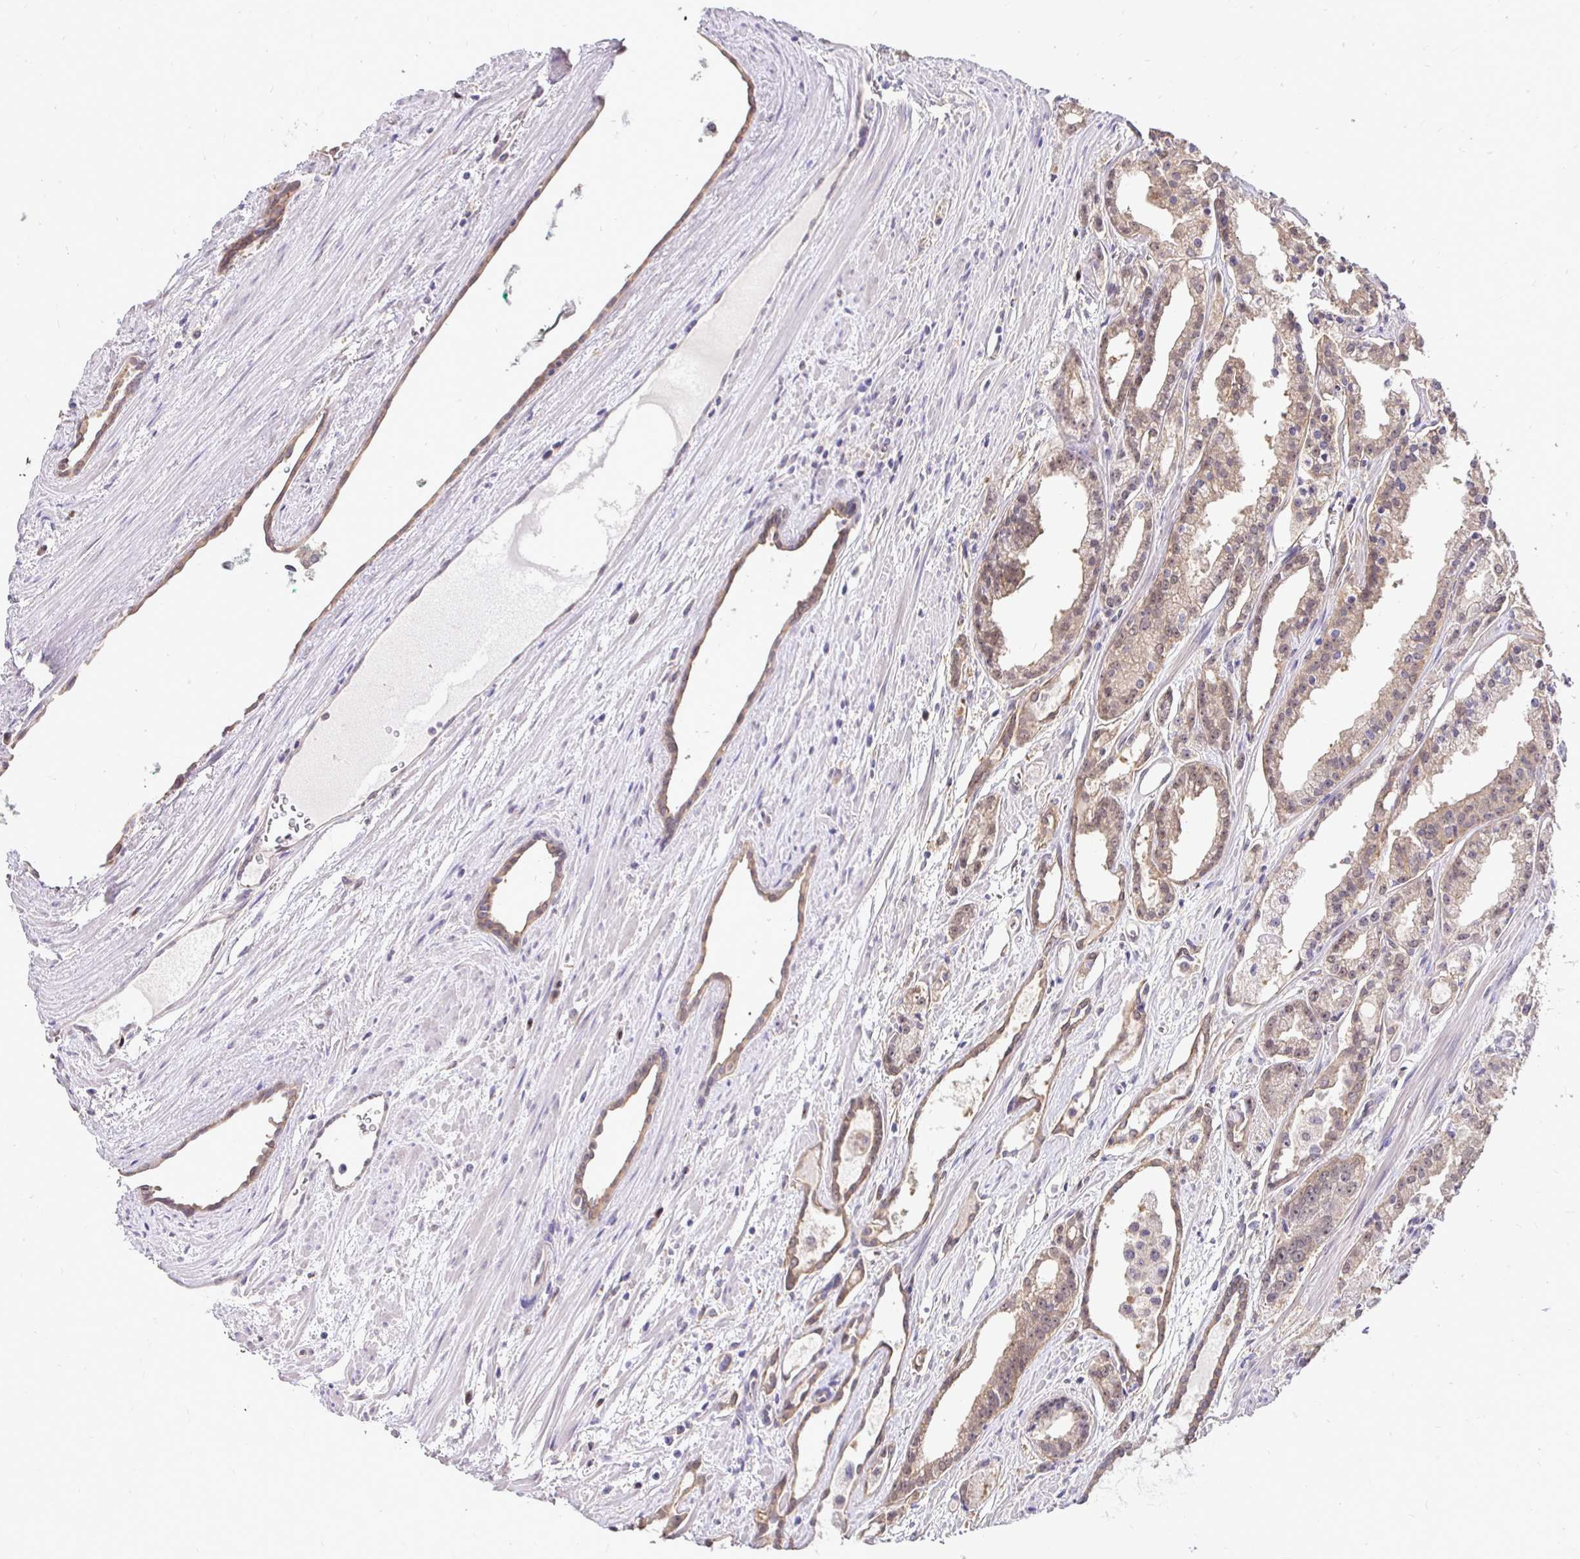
{"staining": {"intensity": "weak", "quantity": "25%-75%", "location": "cytoplasmic/membranous"}, "tissue": "prostate cancer", "cell_type": "Tumor cells", "image_type": "cancer", "snomed": [{"axis": "morphology", "description": "Adenocarcinoma, High grade"}, {"axis": "topography", "description": "Prostate"}], "caption": "Protein analysis of prostate cancer tissue exhibits weak cytoplasmic/membranous expression in approximately 25%-75% of tumor cells.", "gene": "SLC9A1", "patient": {"sex": "male", "age": 68}}